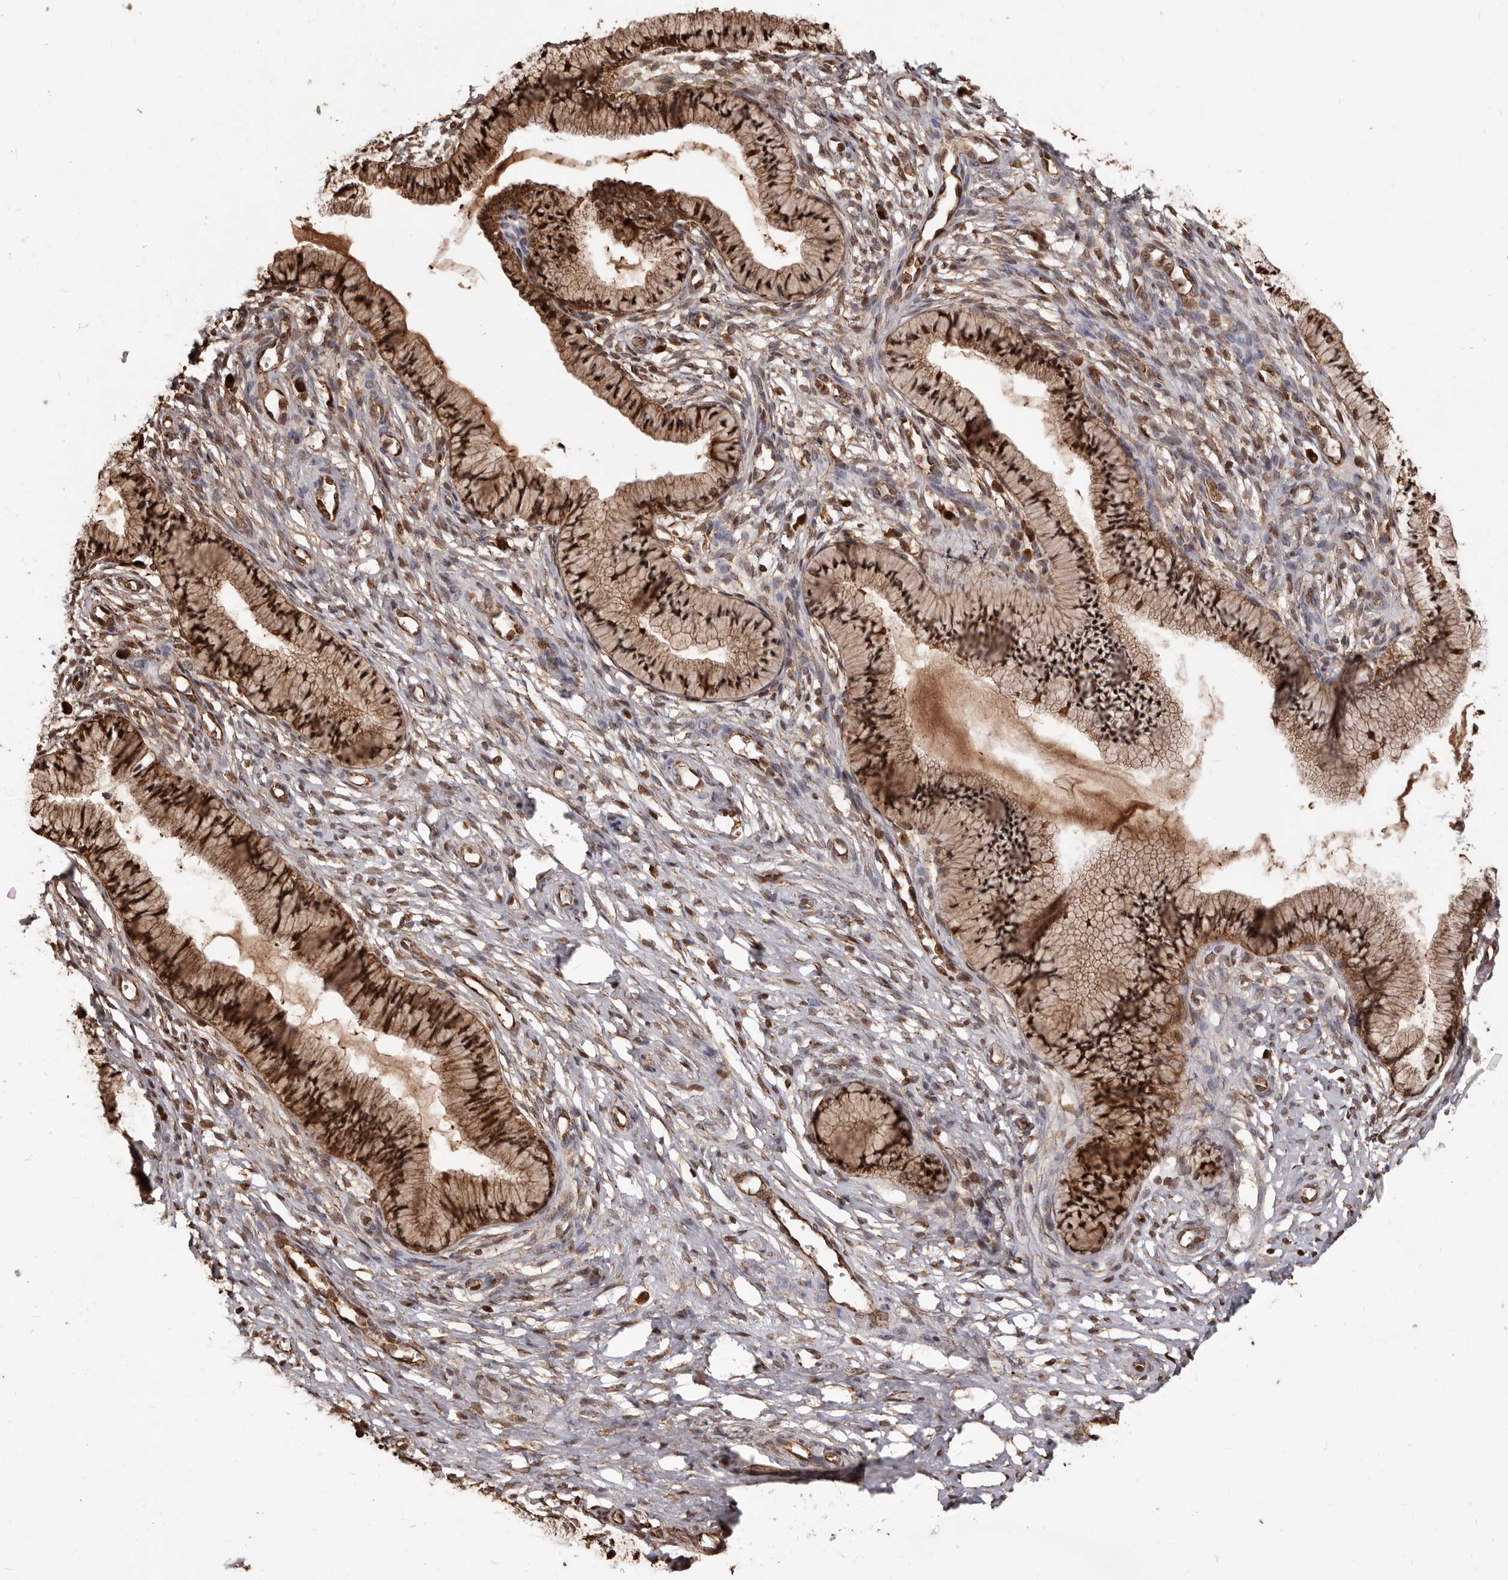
{"staining": {"intensity": "strong", "quantity": ">75%", "location": "cytoplasmic/membranous,nuclear"}, "tissue": "cervix", "cell_type": "Glandular cells", "image_type": "normal", "snomed": [{"axis": "morphology", "description": "Normal tissue, NOS"}, {"axis": "topography", "description": "Cervix"}], "caption": "Immunohistochemistry (IHC) image of normal cervix stained for a protein (brown), which demonstrates high levels of strong cytoplasmic/membranous,nuclear expression in about >75% of glandular cells.", "gene": "MTO1", "patient": {"sex": "female", "age": 36}}